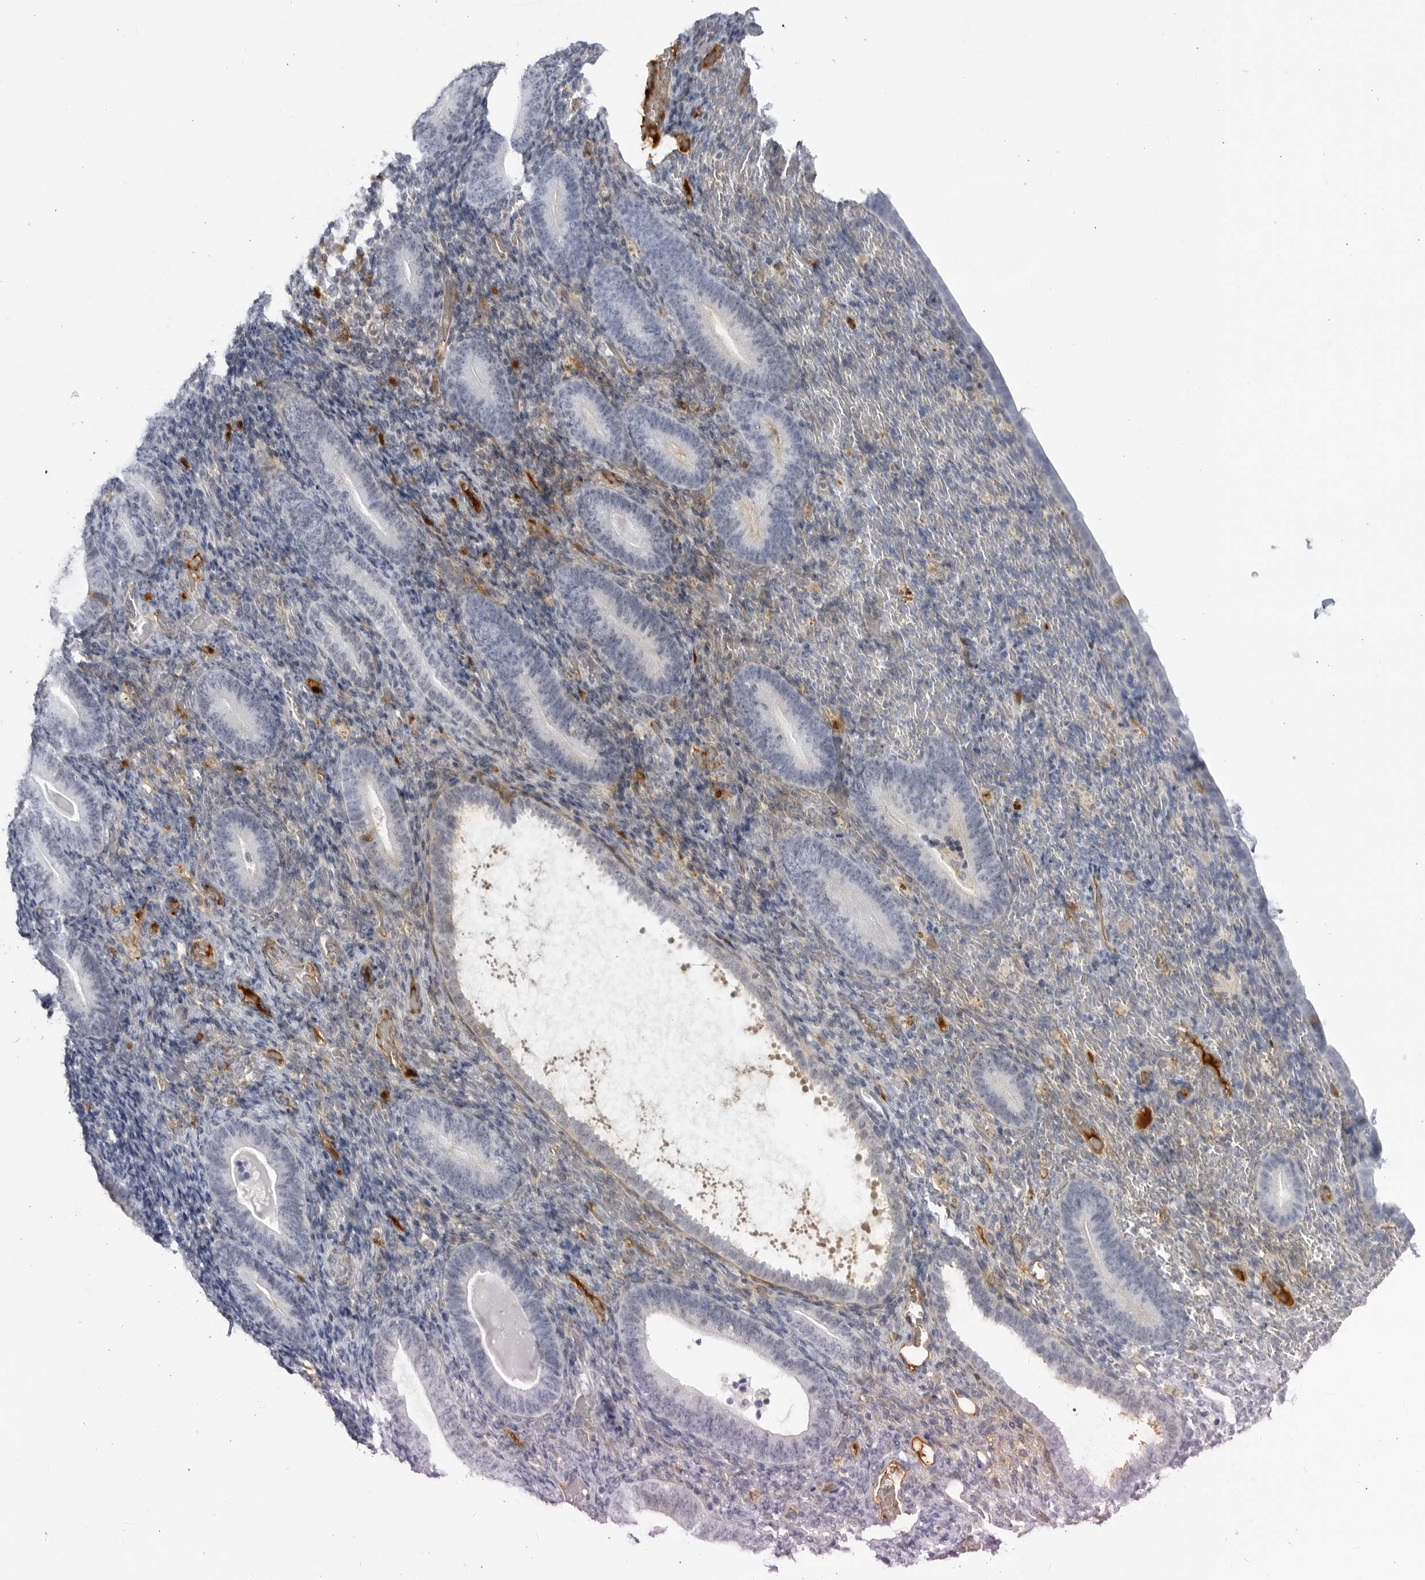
{"staining": {"intensity": "negative", "quantity": "none", "location": "none"}, "tissue": "endometrium", "cell_type": "Cells in endometrial stroma", "image_type": "normal", "snomed": [{"axis": "morphology", "description": "Normal tissue, NOS"}, {"axis": "topography", "description": "Endometrium"}], "caption": "Endometrium was stained to show a protein in brown. There is no significant positivity in cells in endometrial stroma. Brightfield microscopy of immunohistochemistry stained with DAB (brown) and hematoxylin (blue), captured at high magnification.", "gene": "CNBD1", "patient": {"sex": "female", "age": 51}}